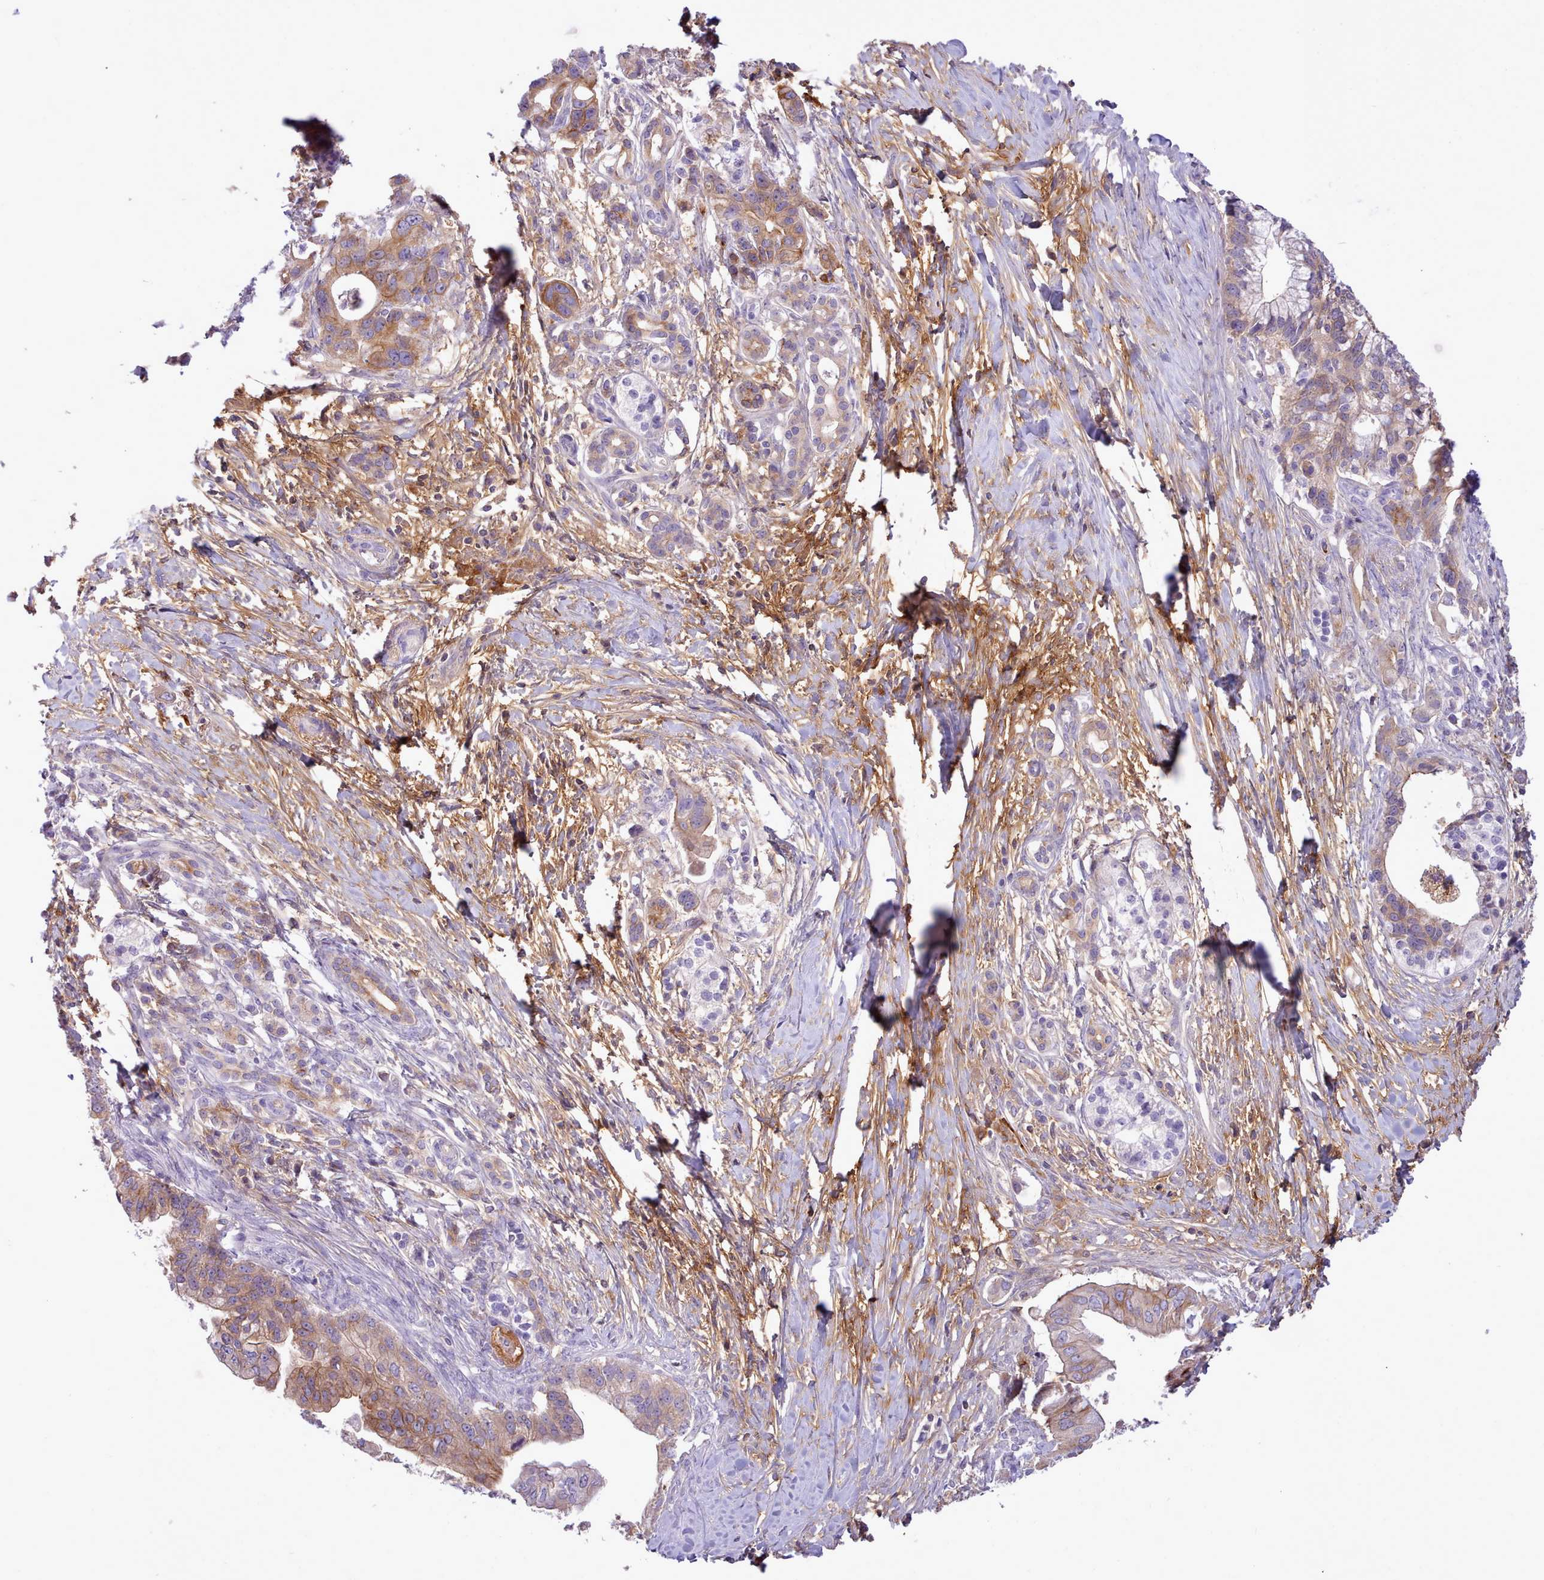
{"staining": {"intensity": "moderate", "quantity": "25%-75%", "location": "cytoplasmic/membranous"}, "tissue": "pancreatic cancer", "cell_type": "Tumor cells", "image_type": "cancer", "snomed": [{"axis": "morphology", "description": "Adenocarcinoma, NOS"}, {"axis": "topography", "description": "Pancreas"}], "caption": "IHC histopathology image of human pancreatic cancer stained for a protein (brown), which reveals medium levels of moderate cytoplasmic/membranous expression in approximately 25%-75% of tumor cells.", "gene": "CYP2A13", "patient": {"sex": "male", "age": 68}}